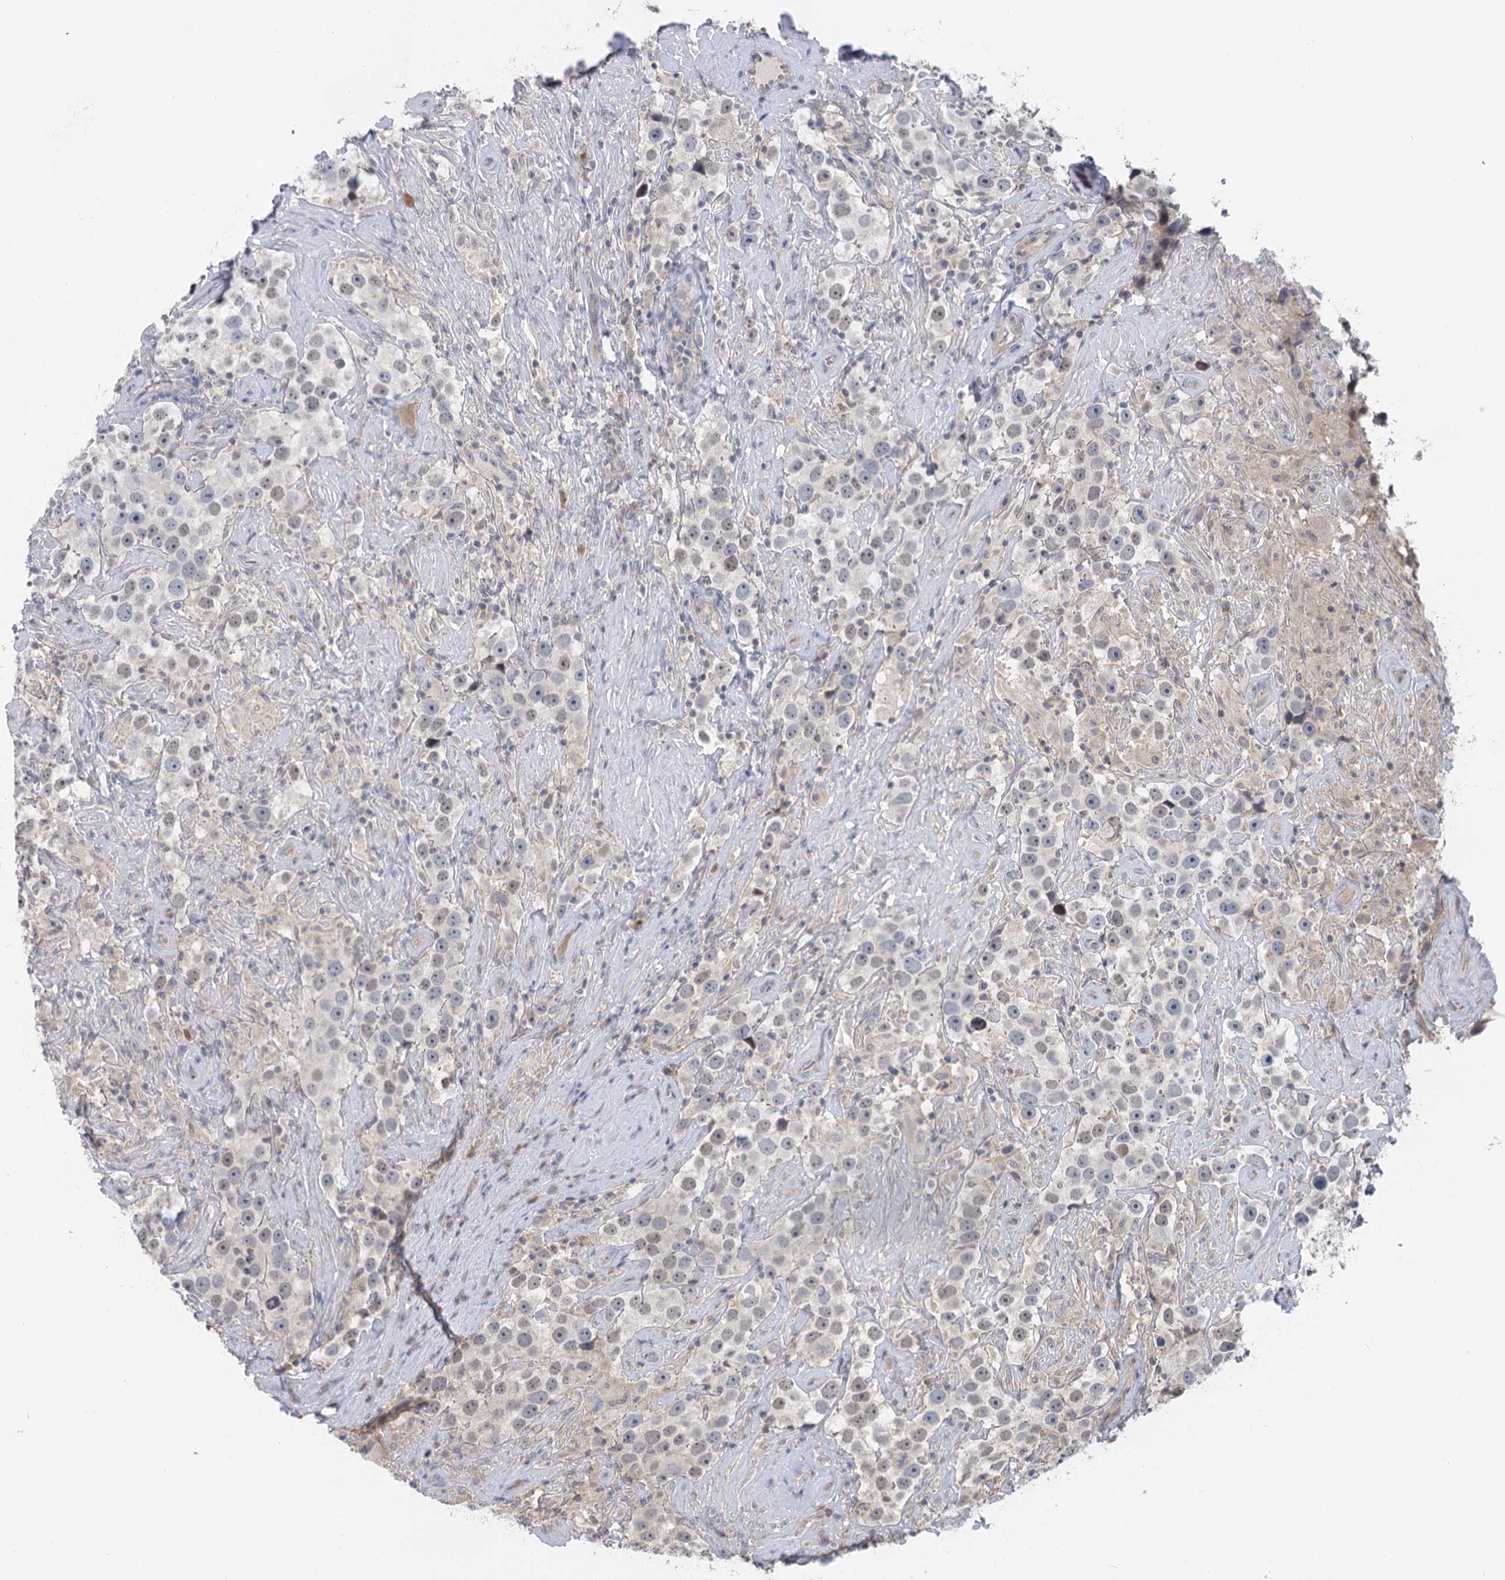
{"staining": {"intensity": "negative", "quantity": "none", "location": "none"}, "tissue": "testis cancer", "cell_type": "Tumor cells", "image_type": "cancer", "snomed": [{"axis": "morphology", "description": "Seminoma, NOS"}, {"axis": "topography", "description": "Testis"}], "caption": "Micrograph shows no protein expression in tumor cells of testis cancer tissue. (DAB (3,3'-diaminobenzidine) immunohistochemistry (IHC), high magnification).", "gene": "IL11RA", "patient": {"sex": "male", "age": 49}}